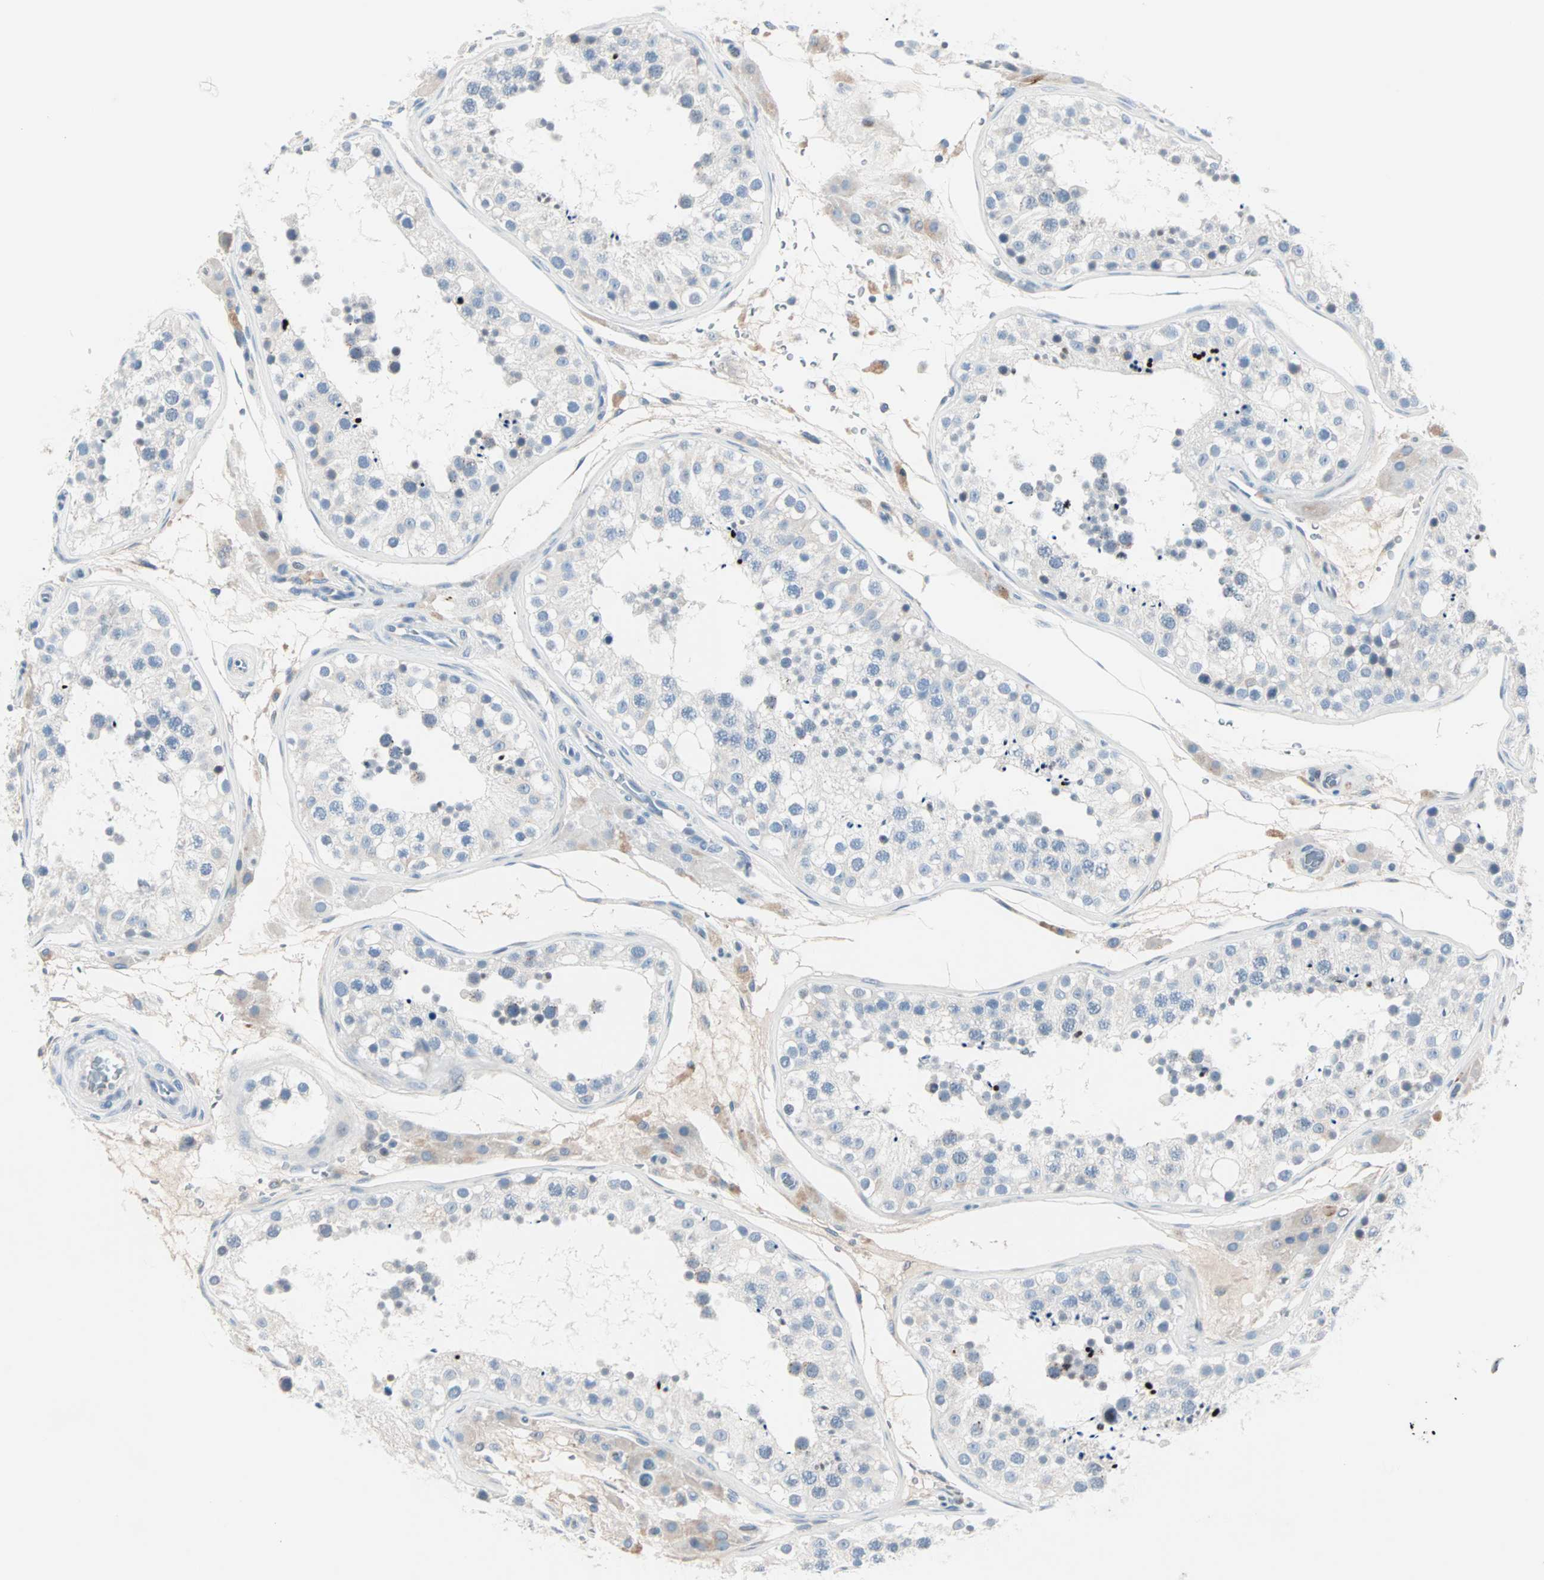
{"staining": {"intensity": "negative", "quantity": "none", "location": "none"}, "tissue": "testis", "cell_type": "Cells in seminiferous ducts", "image_type": "normal", "snomed": [{"axis": "morphology", "description": "Normal tissue, NOS"}, {"axis": "topography", "description": "Testis"}], "caption": "IHC micrograph of unremarkable testis stained for a protein (brown), which shows no staining in cells in seminiferous ducts.", "gene": "NEFH", "patient": {"sex": "male", "age": 26}}